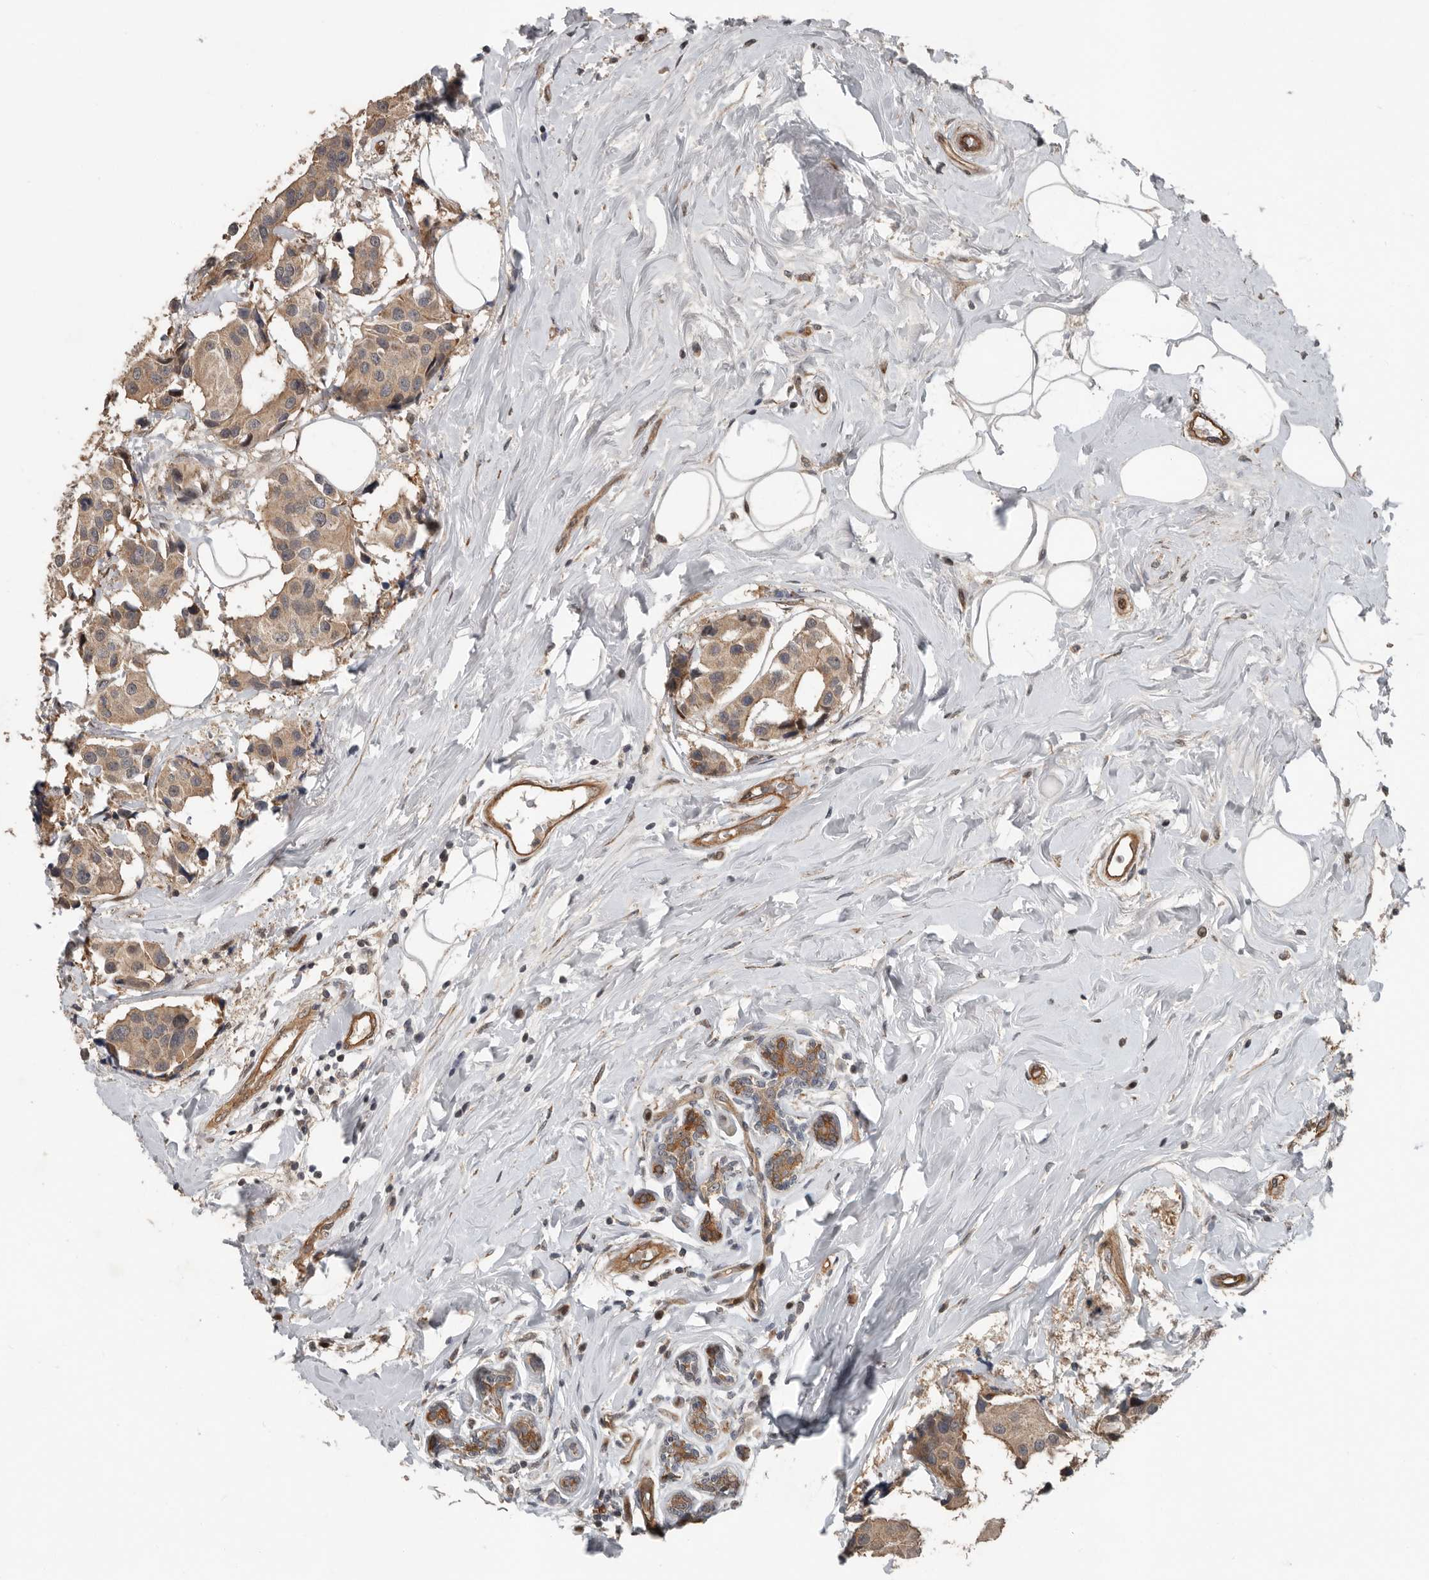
{"staining": {"intensity": "moderate", "quantity": ">75%", "location": "cytoplasmic/membranous"}, "tissue": "breast cancer", "cell_type": "Tumor cells", "image_type": "cancer", "snomed": [{"axis": "morphology", "description": "Normal tissue, NOS"}, {"axis": "morphology", "description": "Duct carcinoma"}, {"axis": "topography", "description": "Breast"}], "caption": "Protein analysis of breast infiltrating ductal carcinoma tissue displays moderate cytoplasmic/membranous expression in approximately >75% of tumor cells.", "gene": "YOD1", "patient": {"sex": "female", "age": 39}}